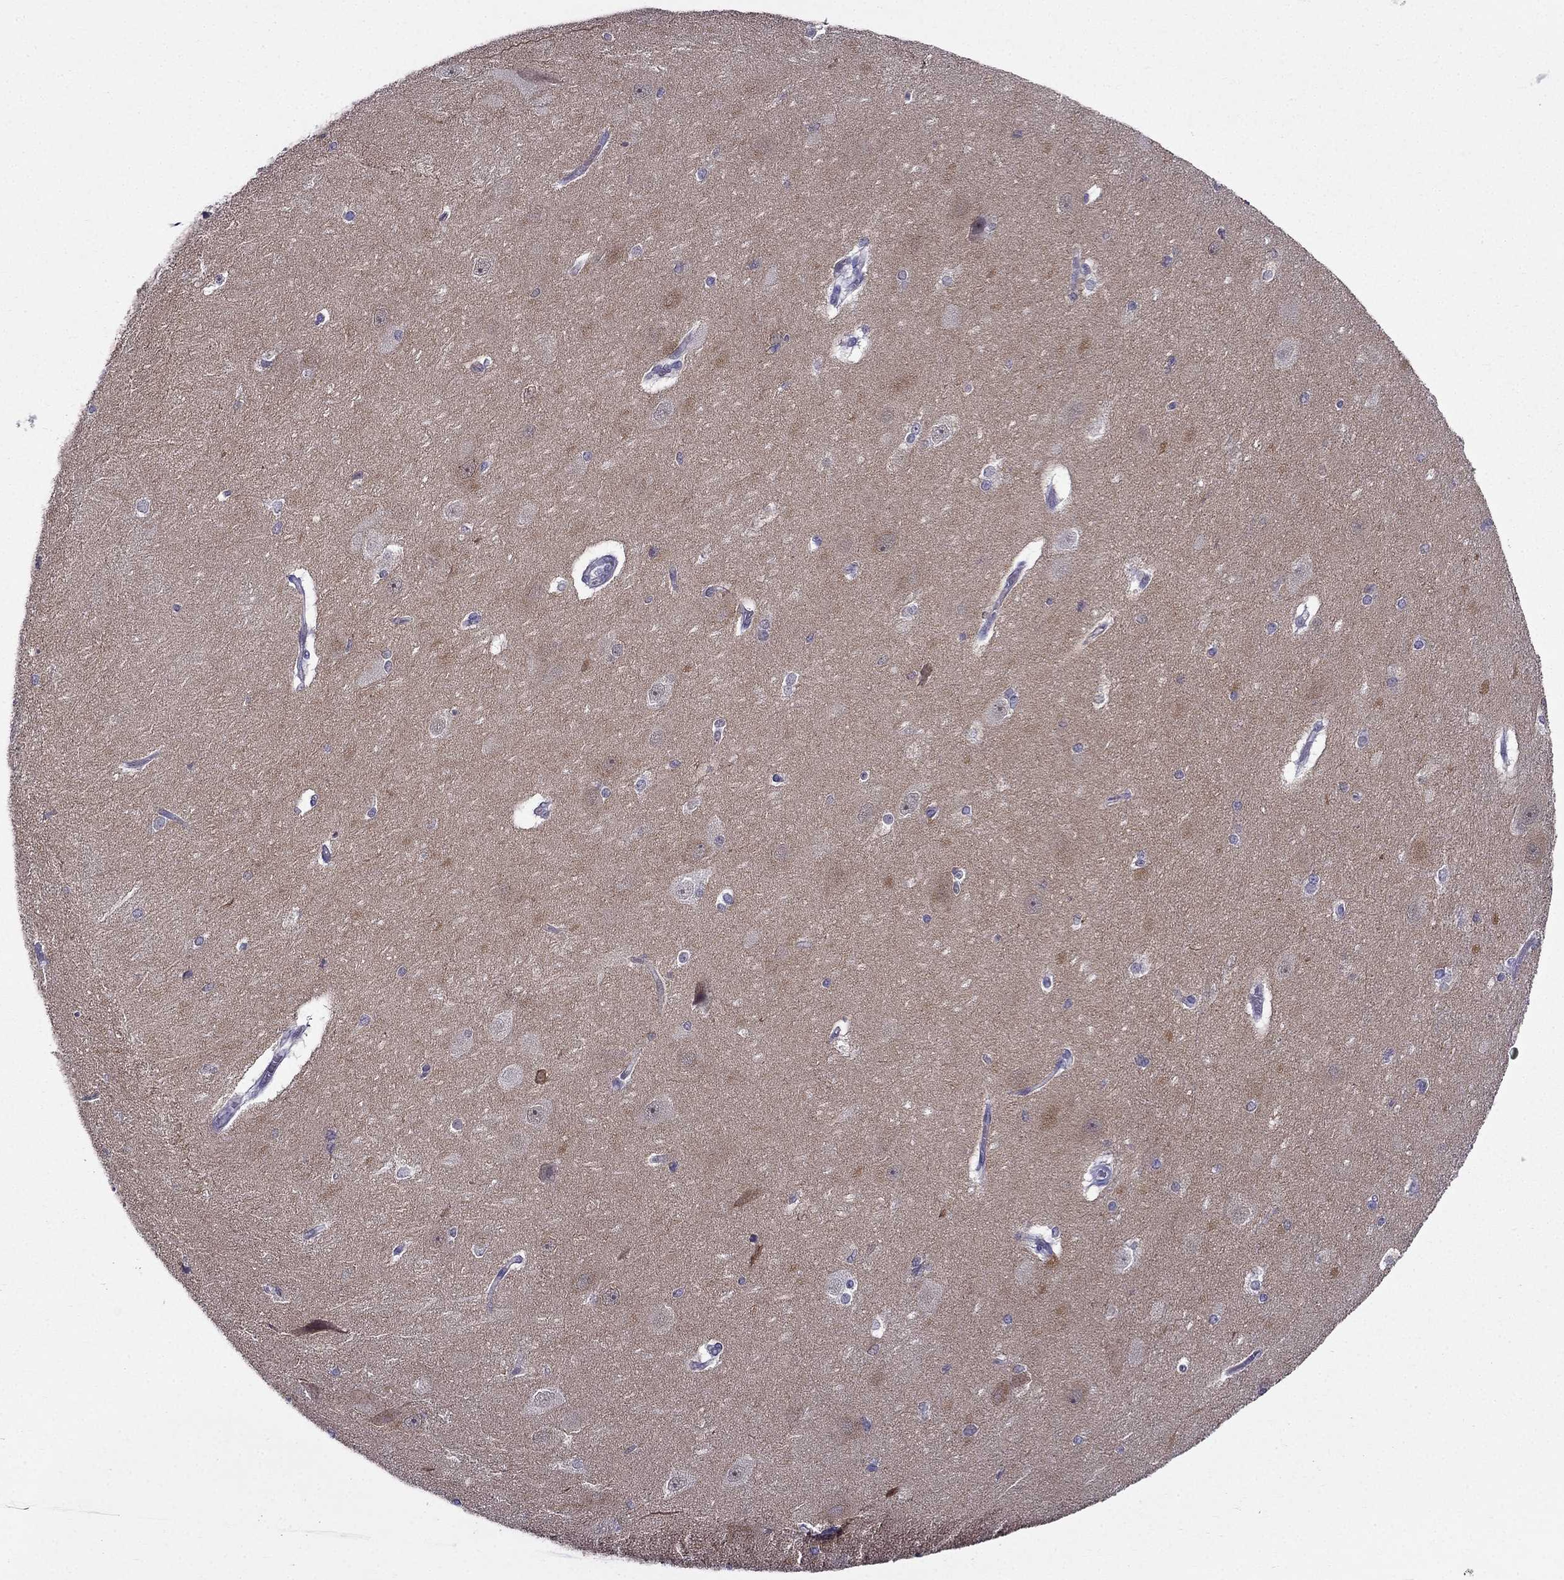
{"staining": {"intensity": "weak", "quantity": "25%-75%", "location": "cytoplasmic/membranous"}, "tissue": "hippocampus", "cell_type": "Glial cells", "image_type": "normal", "snomed": [{"axis": "morphology", "description": "Normal tissue, NOS"}, {"axis": "topography", "description": "Cerebral cortex"}, {"axis": "topography", "description": "Hippocampus"}], "caption": "DAB immunohistochemical staining of normal hippocampus displays weak cytoplasmic/membranous protein positivity in about 25%-75% of glial cells.", "gene": "AAK1", "patient": {"sex": "female", "age": 19}}